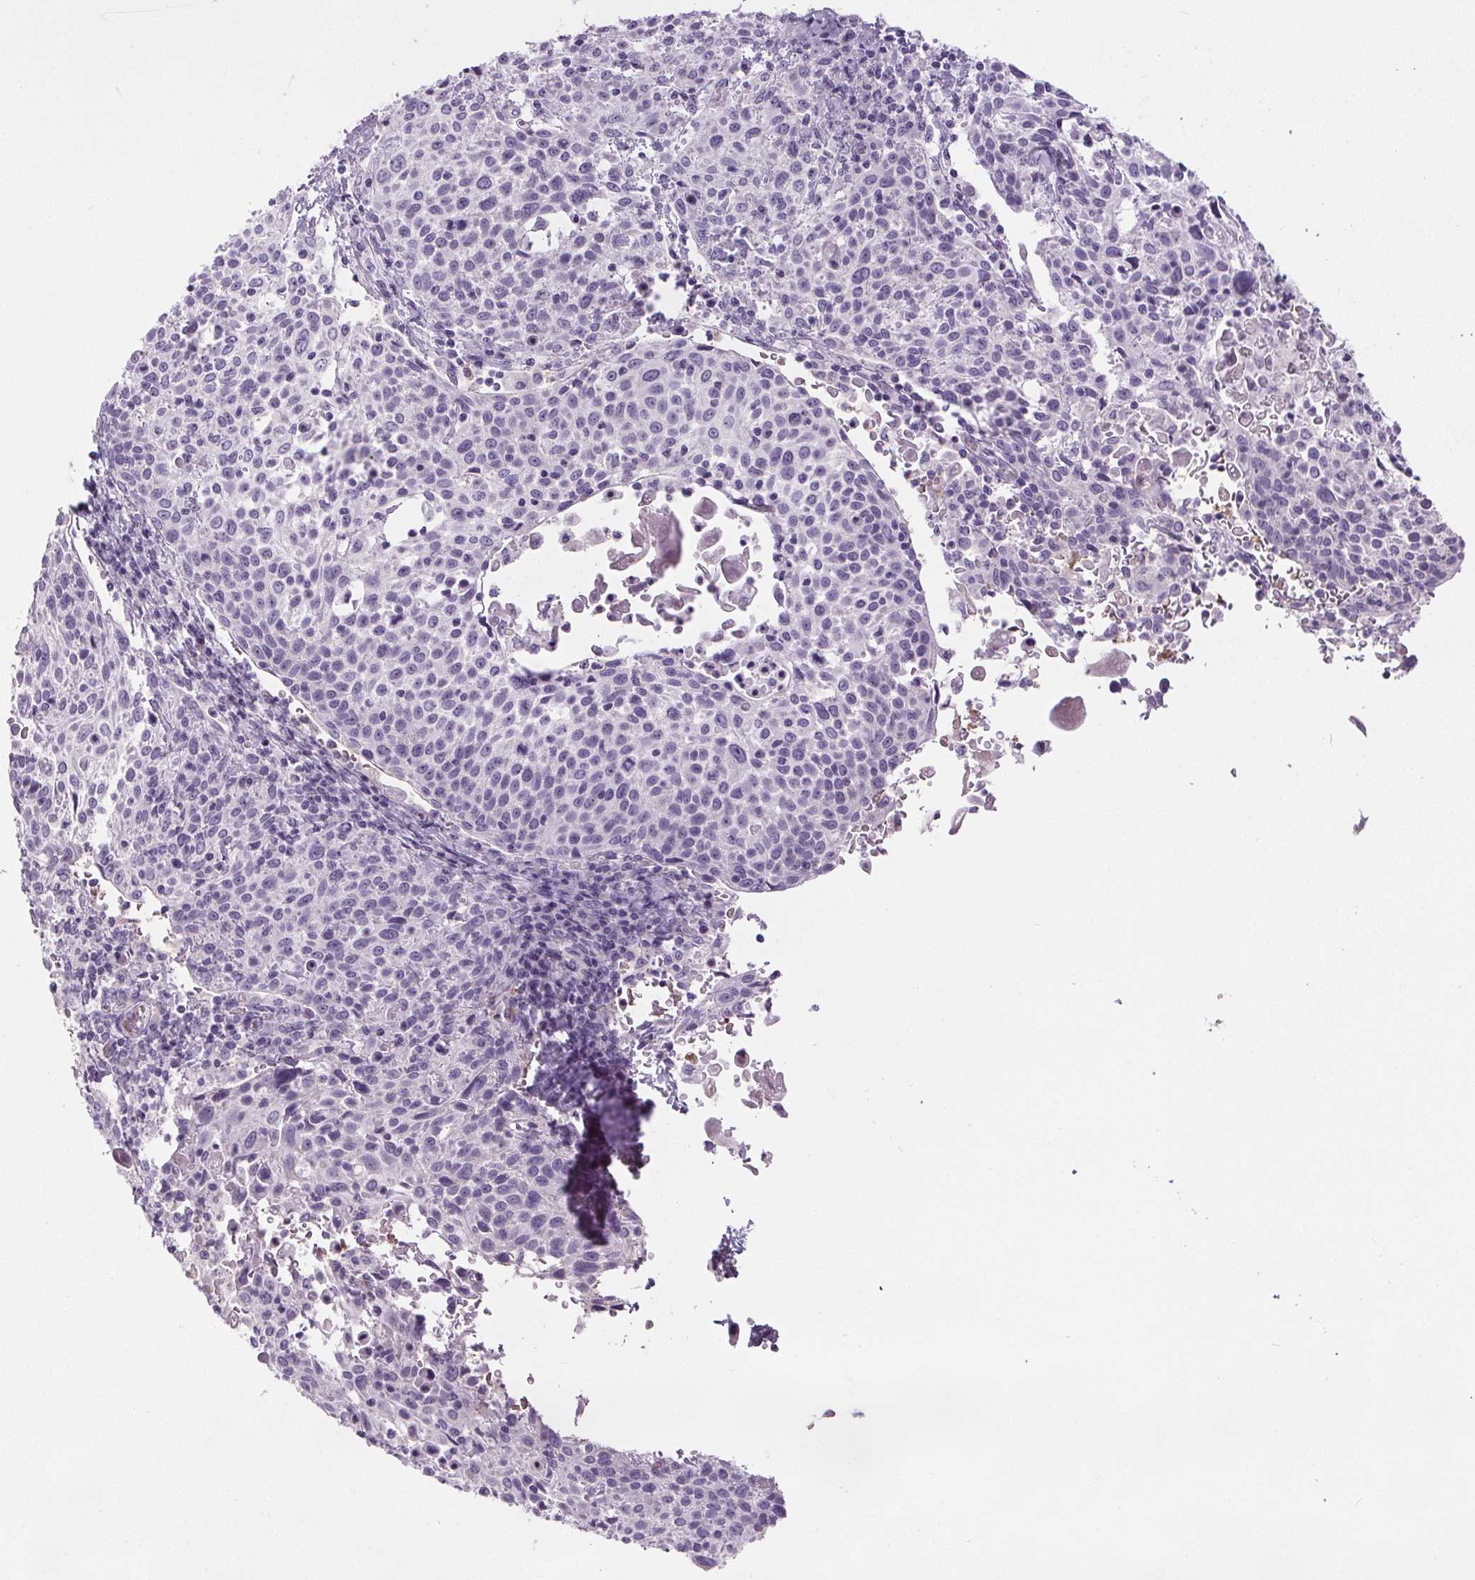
{"staining": {"intensity": "negative", "quantity": "none", "location": "none"}, "tissue": "cervical cancer", "cell_type": "Tumor cells", "image_type": "cancer", "snomed": [{"axis": "morphology", "description": "Squamous cell carcinoma, NOS"}, {"axis": "topography", "description": "Cervix"}], "caption": "Squamous cell carcinoma (cervical) was stained to show a protein in brown. There is no significant positivity in tumor cells.", "gene": "CD5L", "patient": {"sex": "female", "age": 61}}